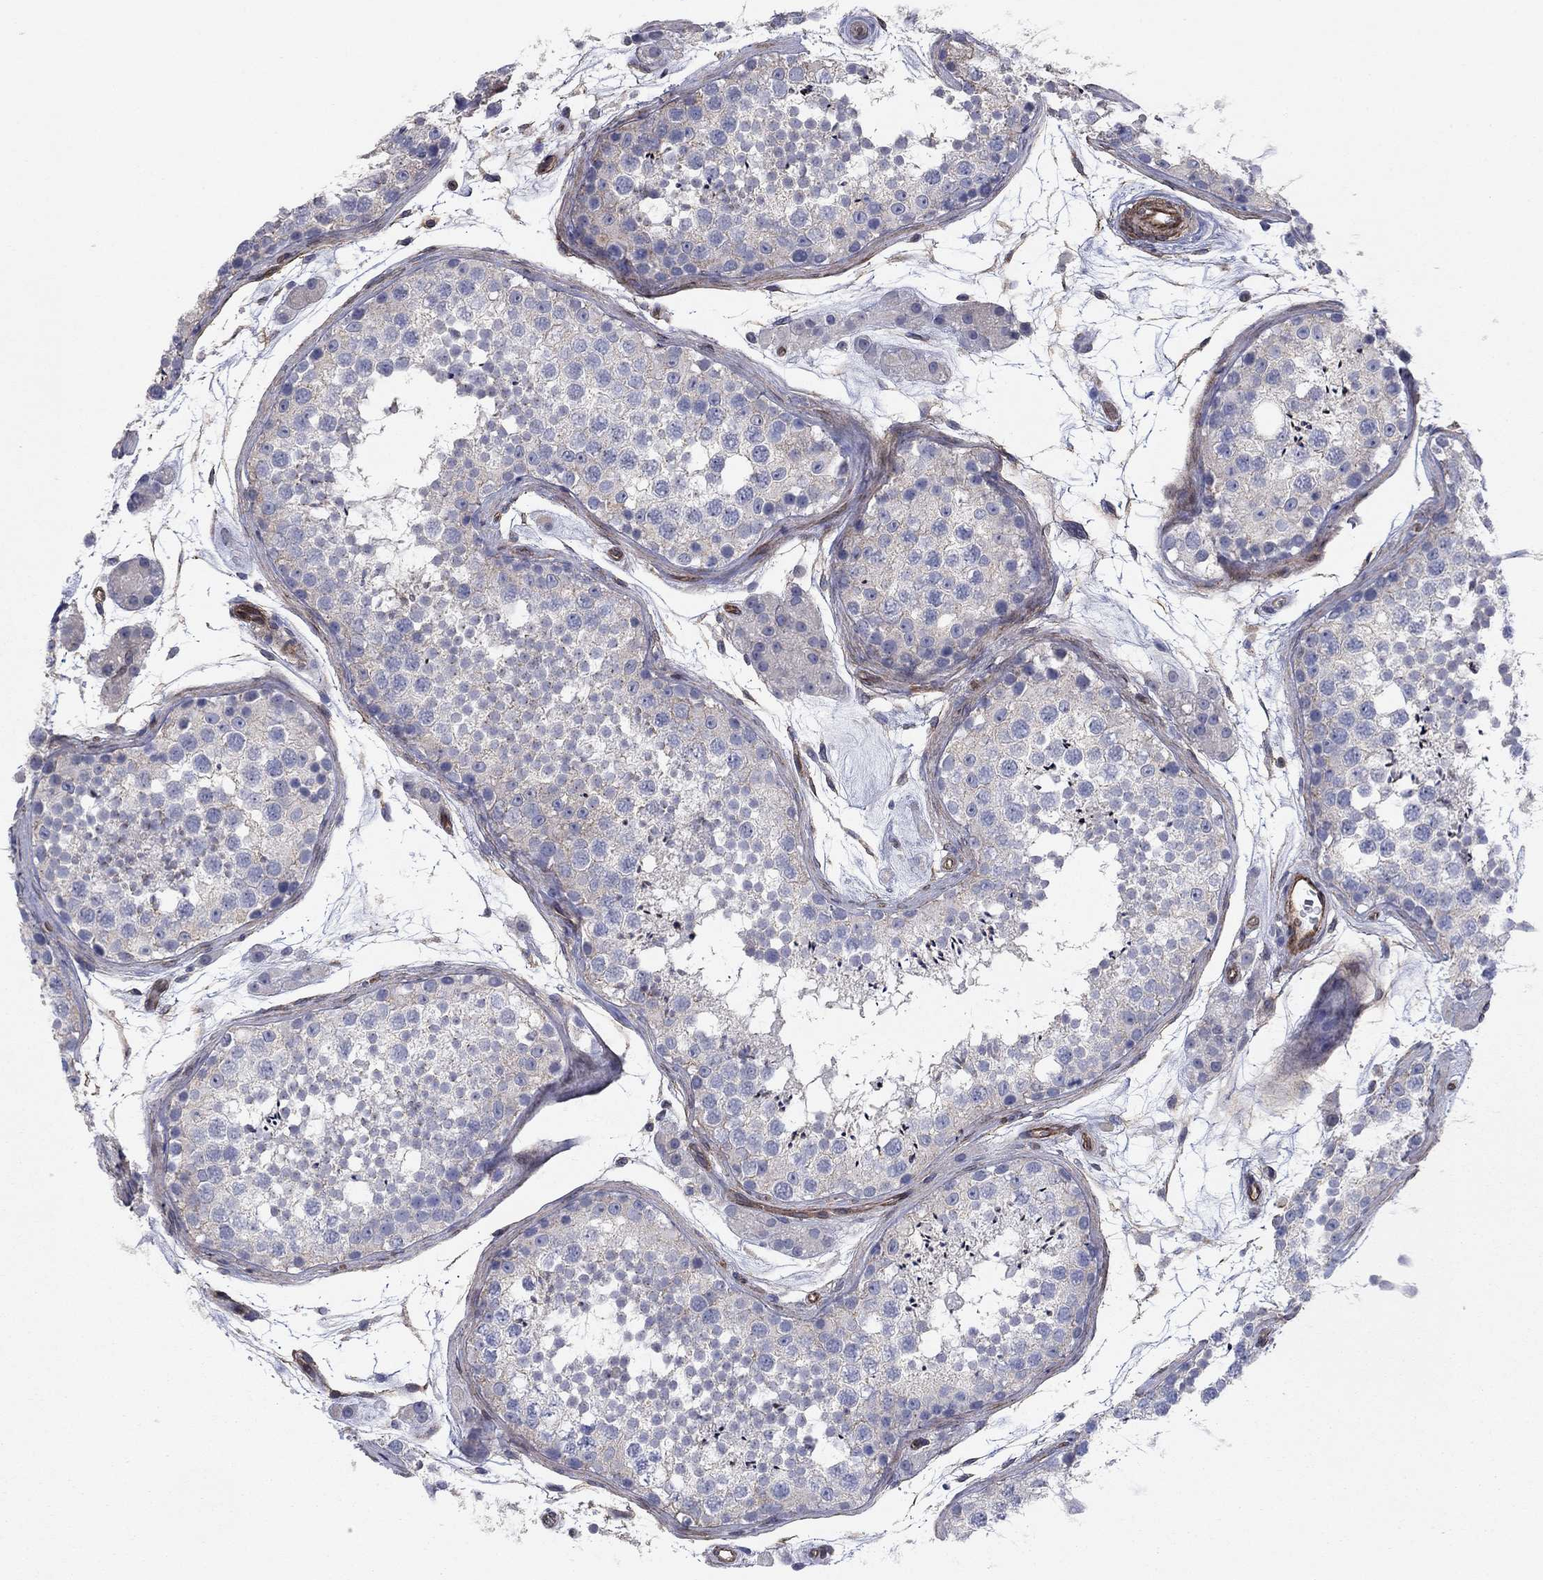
{"staining": {"intensity": "negative", "quantity": "none", "location": "none"}, "tissue": "testis", "cell_type": "Cells in seminiferous ducts", "image_type": "normal", "snomed": [{"axis": "morphology", "description": "Normal tissue, NOS"}, {"axis": "topography", "description": "Testis"}], "caption": "A high-resolution histopathology image shows immunohistochemistry (IHC) staining of normal testis, which exhibits no significant expression in cells in seminiferous ducts.", "gene": "PSD4", "patient": {"sex": "male", "age": 41}}